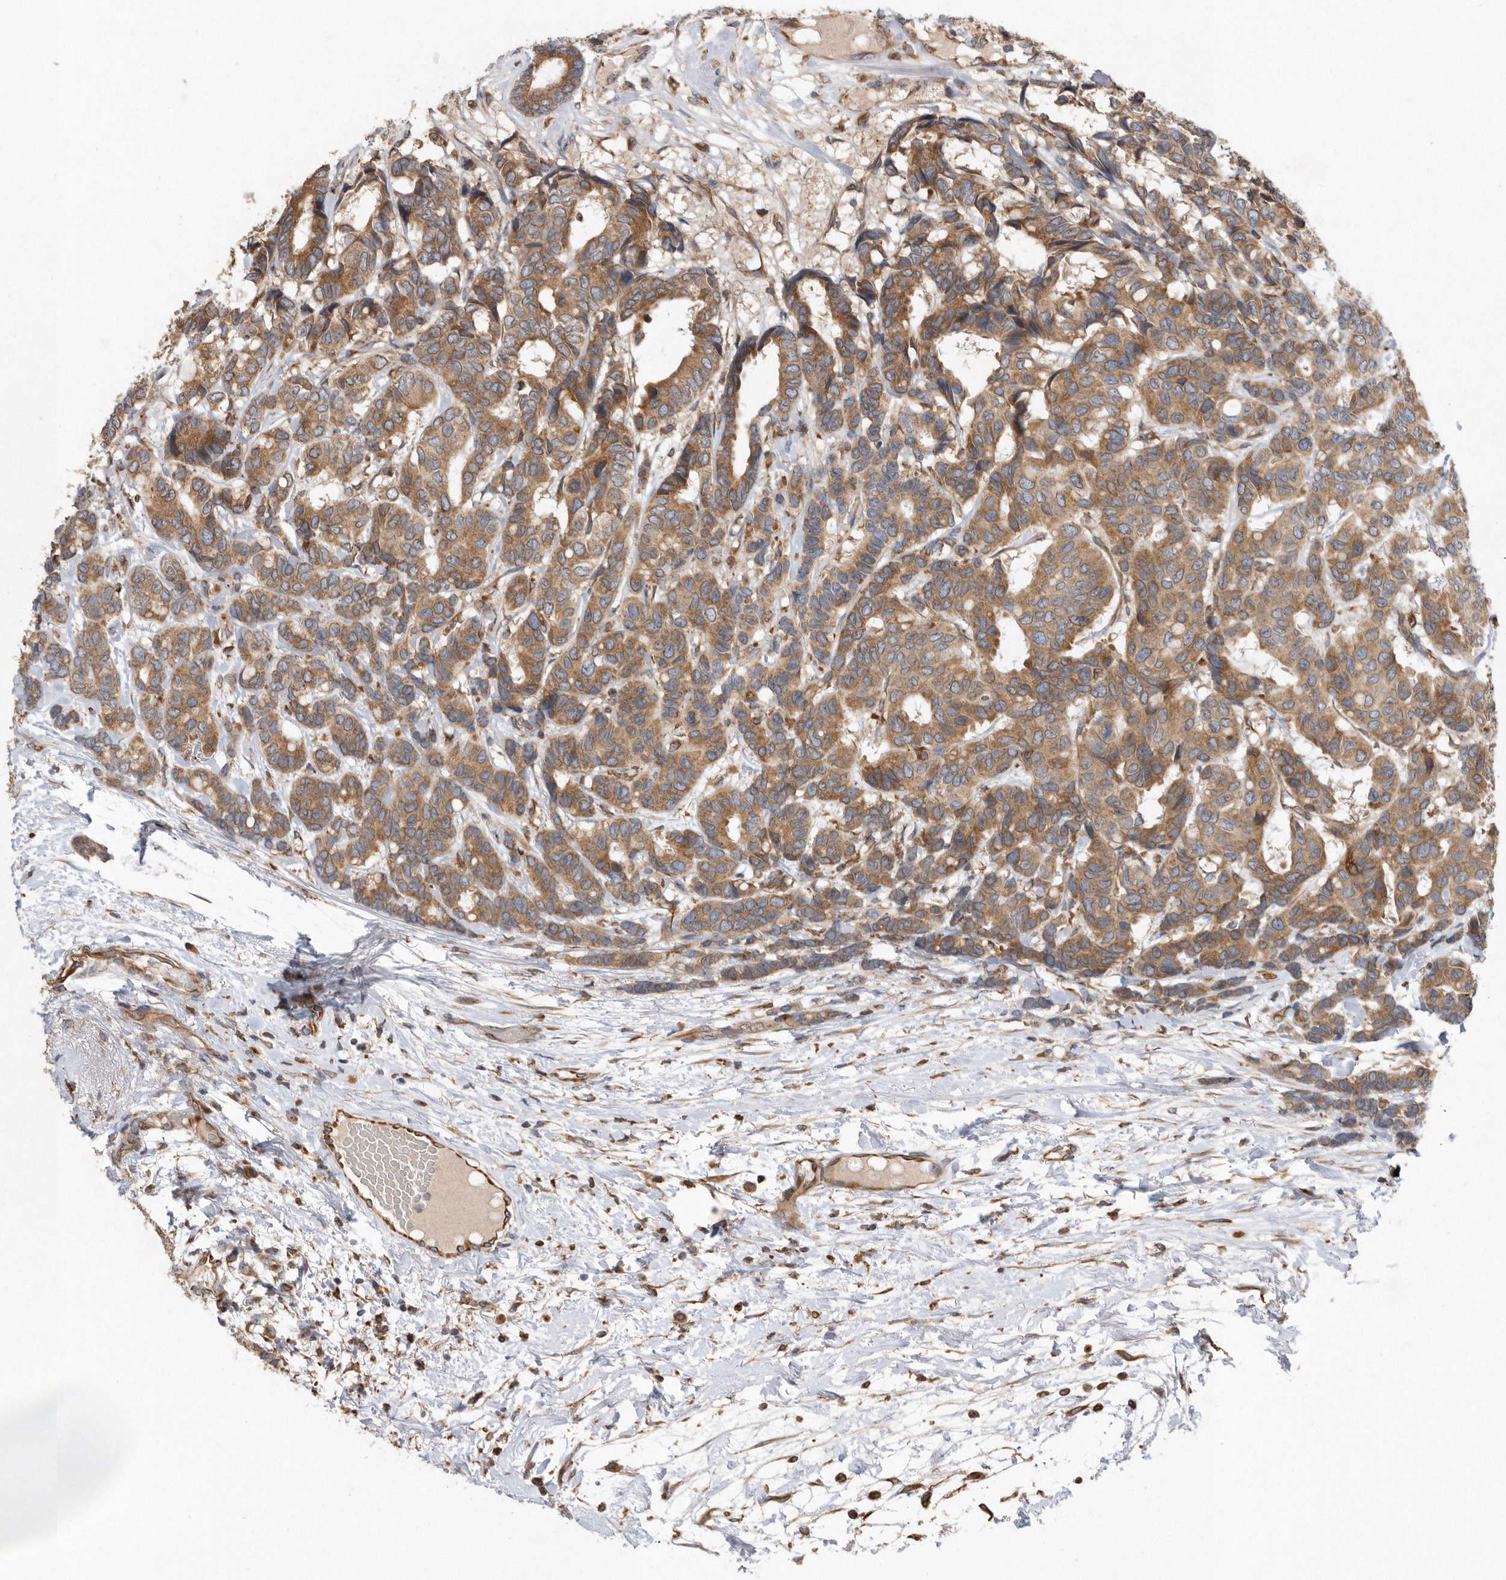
{"staining": {"intensity": "moderate", "quantity": ">75%", "location": "cytoplasmic/membranous"}, "tissue": "breast cancer", "cell_type": "Tumor cells", "image_type": "cancer", "snomed": [{"axis": "morphology", "description": "Duct carcinoma"}, {"axis": "topography", "description": "Breast"}], "caption": "Human breast cancer (intraductal carcinoma) stained with a protein marker displays moderate staining in tumor cells.", "gene": "PON2", "patient": {"sex": "female", "age": 87}}